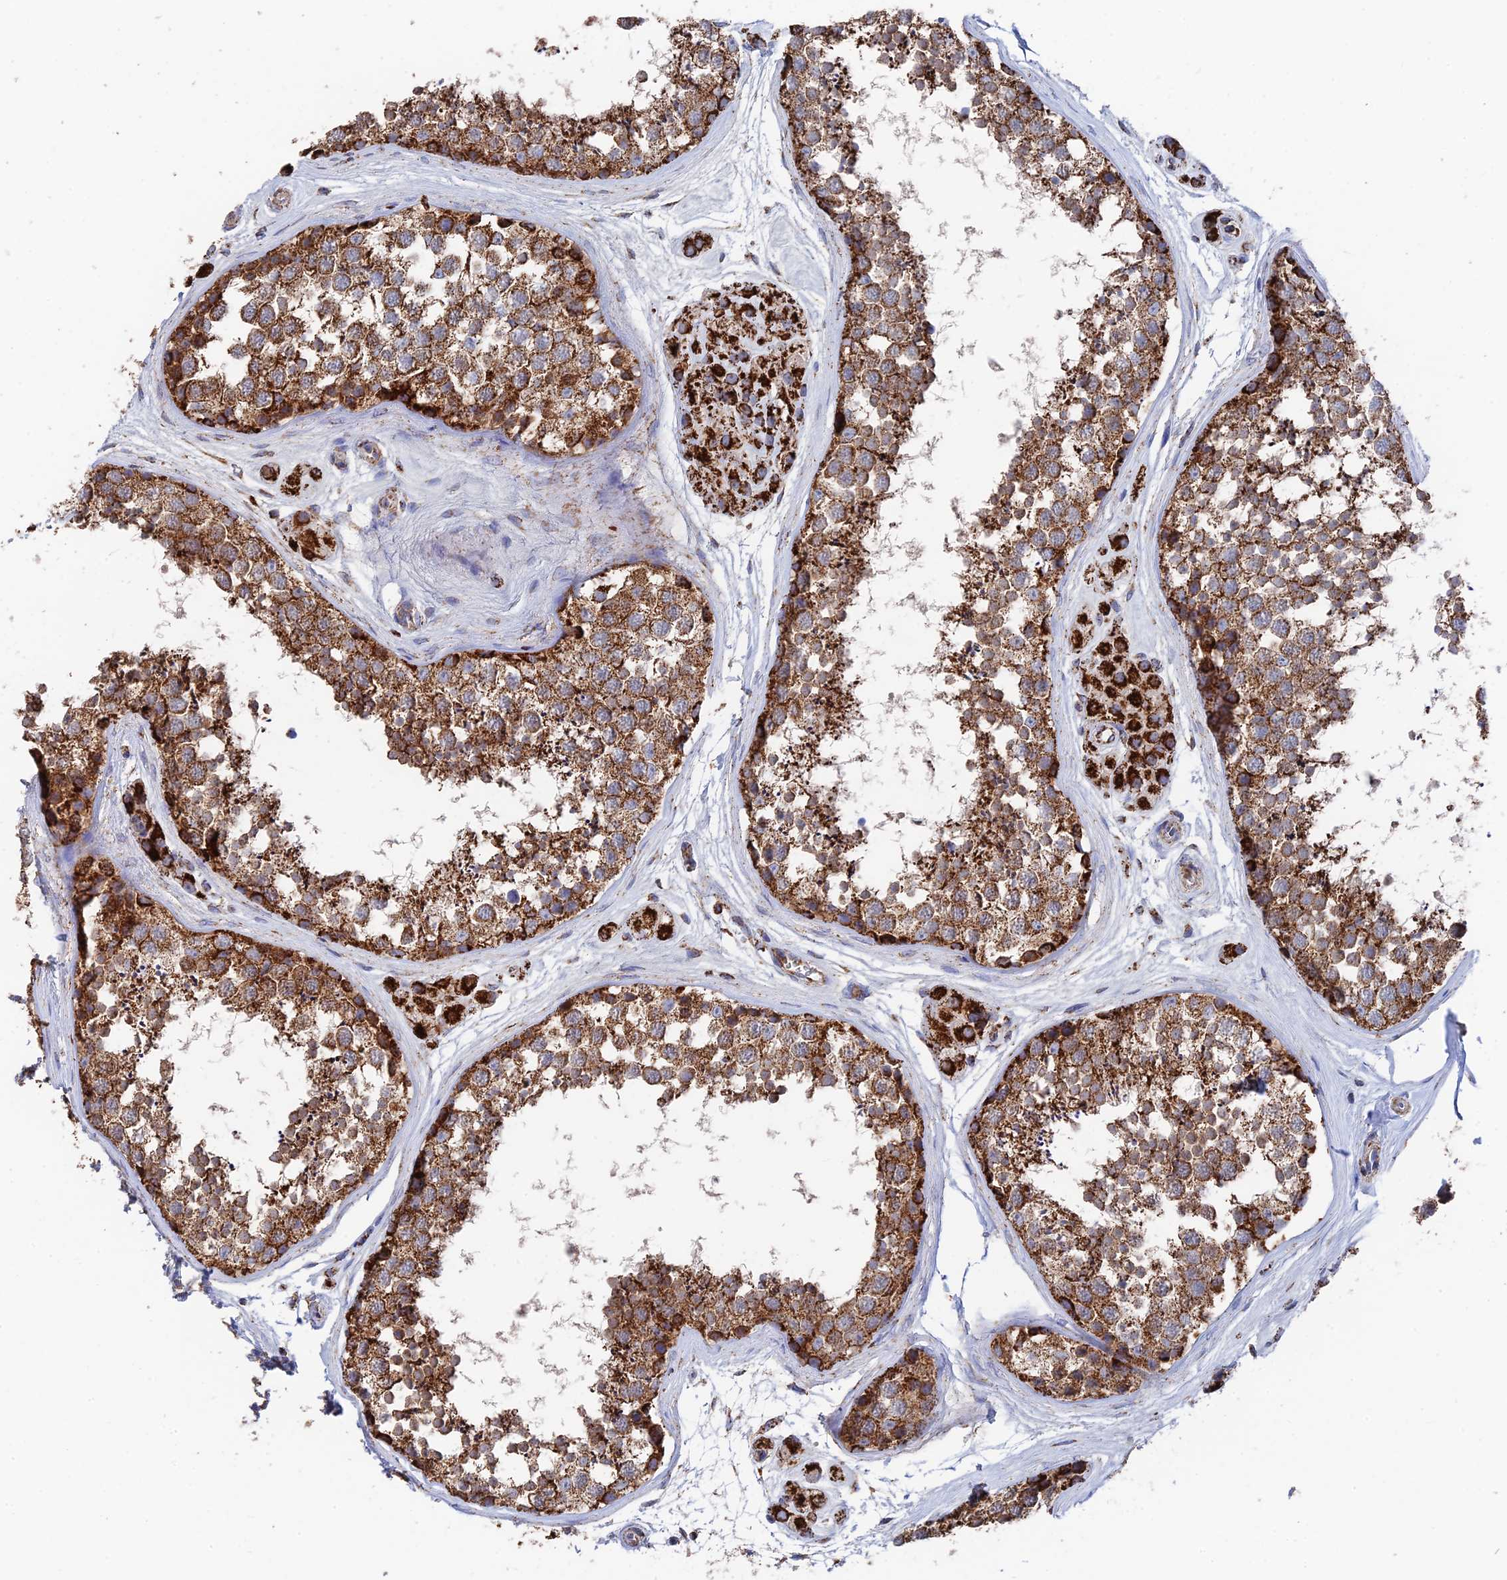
{"staining": {"intensity": "strong", "quantity": ">75%", "location": "cytoplasmic/membranous"}, "tissue": "testis", "cell_type": "Cells in seminiferous ducts", "image_type": "normal", "snomed": [{"axis": "morphology", "description": "Normal tissue, NOS"}, {"axis": "topography", "description": "Testis"}], "caption": "A high amount of strong cytoplasmic/membranous staining is appreciated in about >75% of cells in seminiferous ducts in benign testis. (IHC, brightfield microscopy, high magnification).", "gene": "HAUS8", "patient": {"sex": "male", "age": 56}}